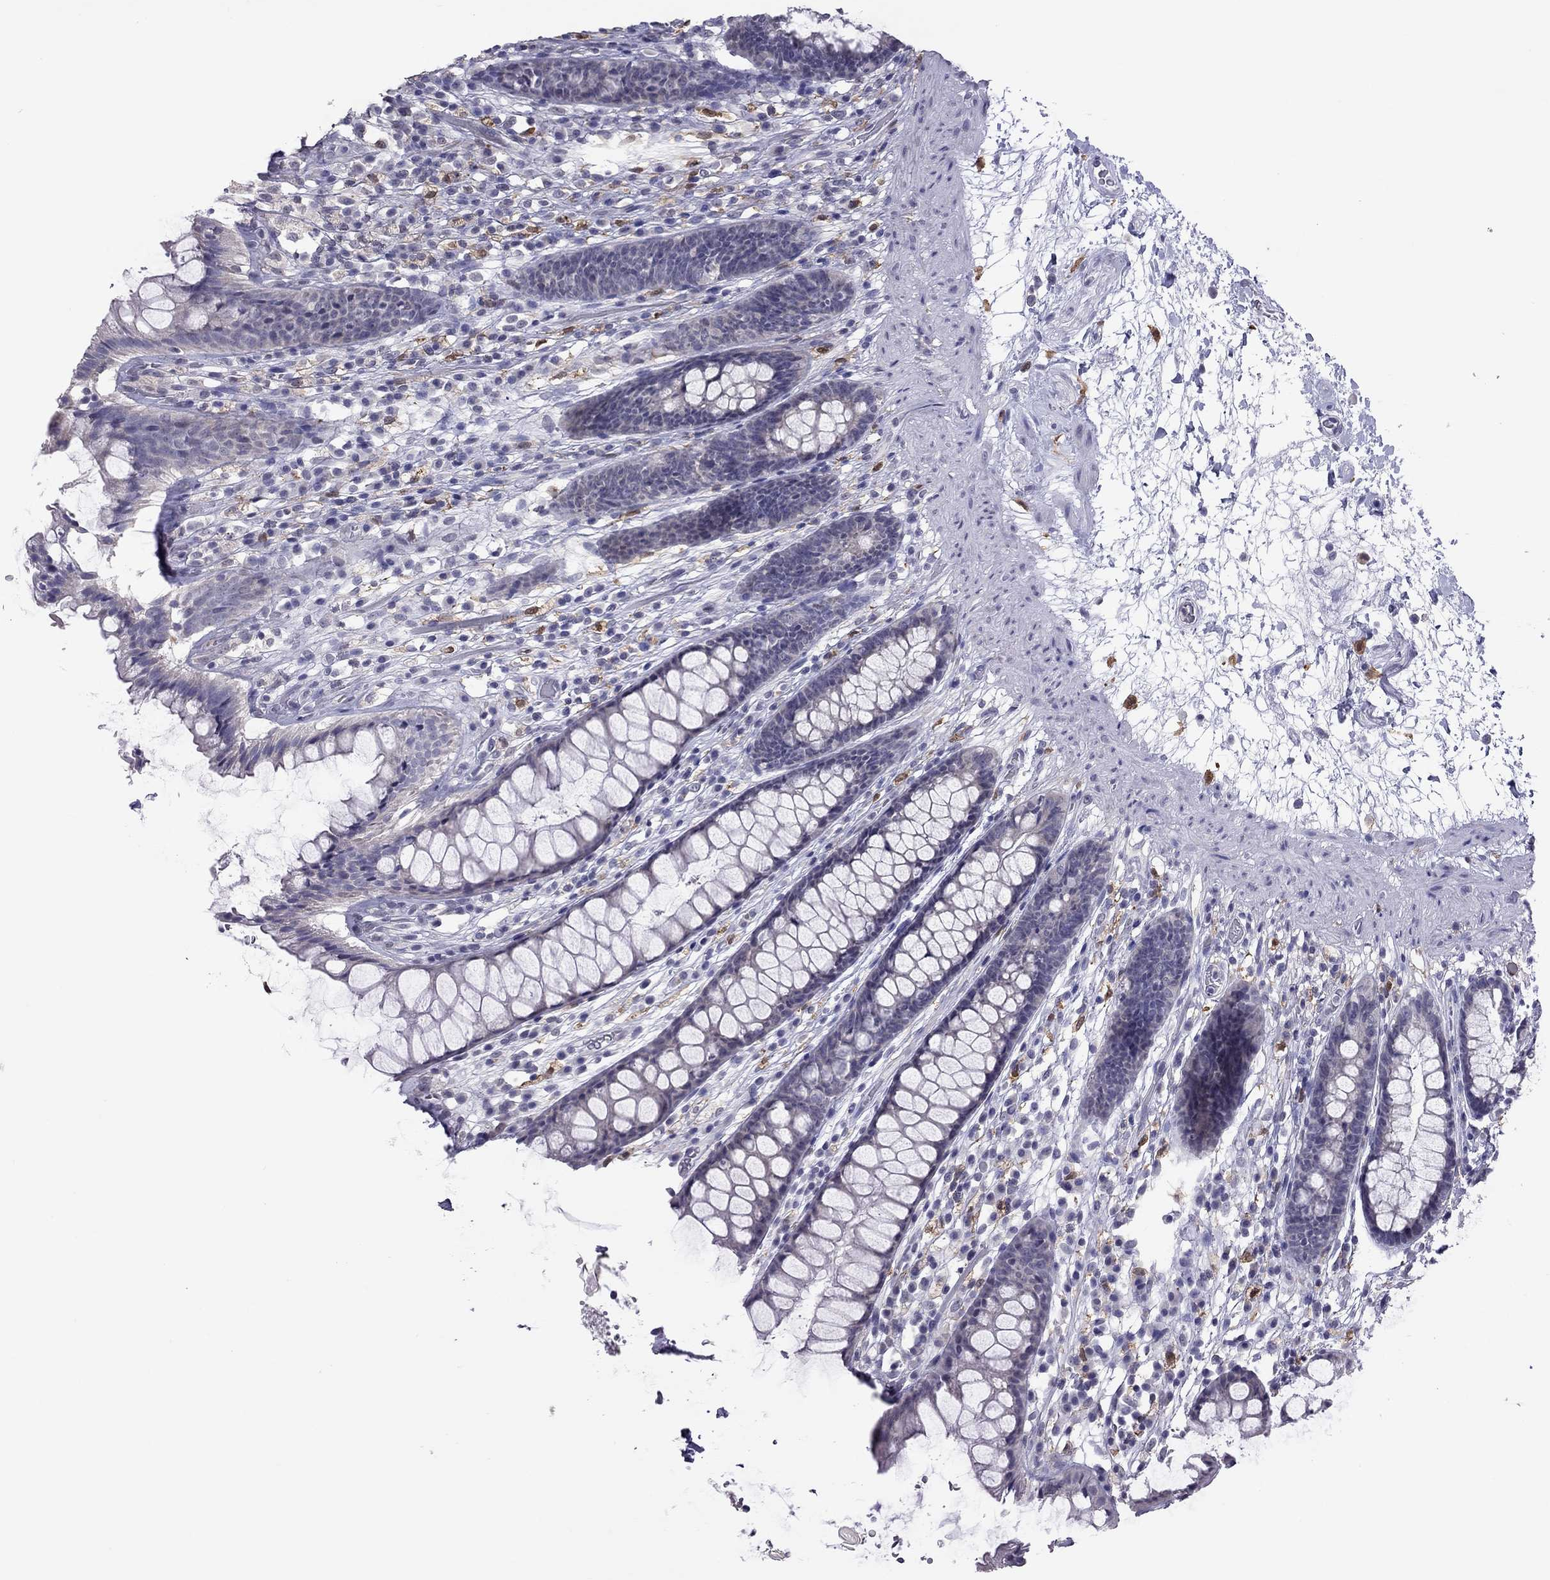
{"staining": {"intensity": "negative", "quantity": "none", "location": "none"}, "tissue": "rectum", "cell_type": "Glandular cells", "image_type": "normal", "snomed": [{"axis": "morphology", "description": "Normal tissue, NOS"}, {"axis": "topography", "description": "Rectum"}], "caption": "Protein analysis of normal rectum demonstrates no significant expression in glandular cells. Nuclei are stained in blue.", "gene": "PPP1R3A", "patient": {"sex": "male", "age": 72}}